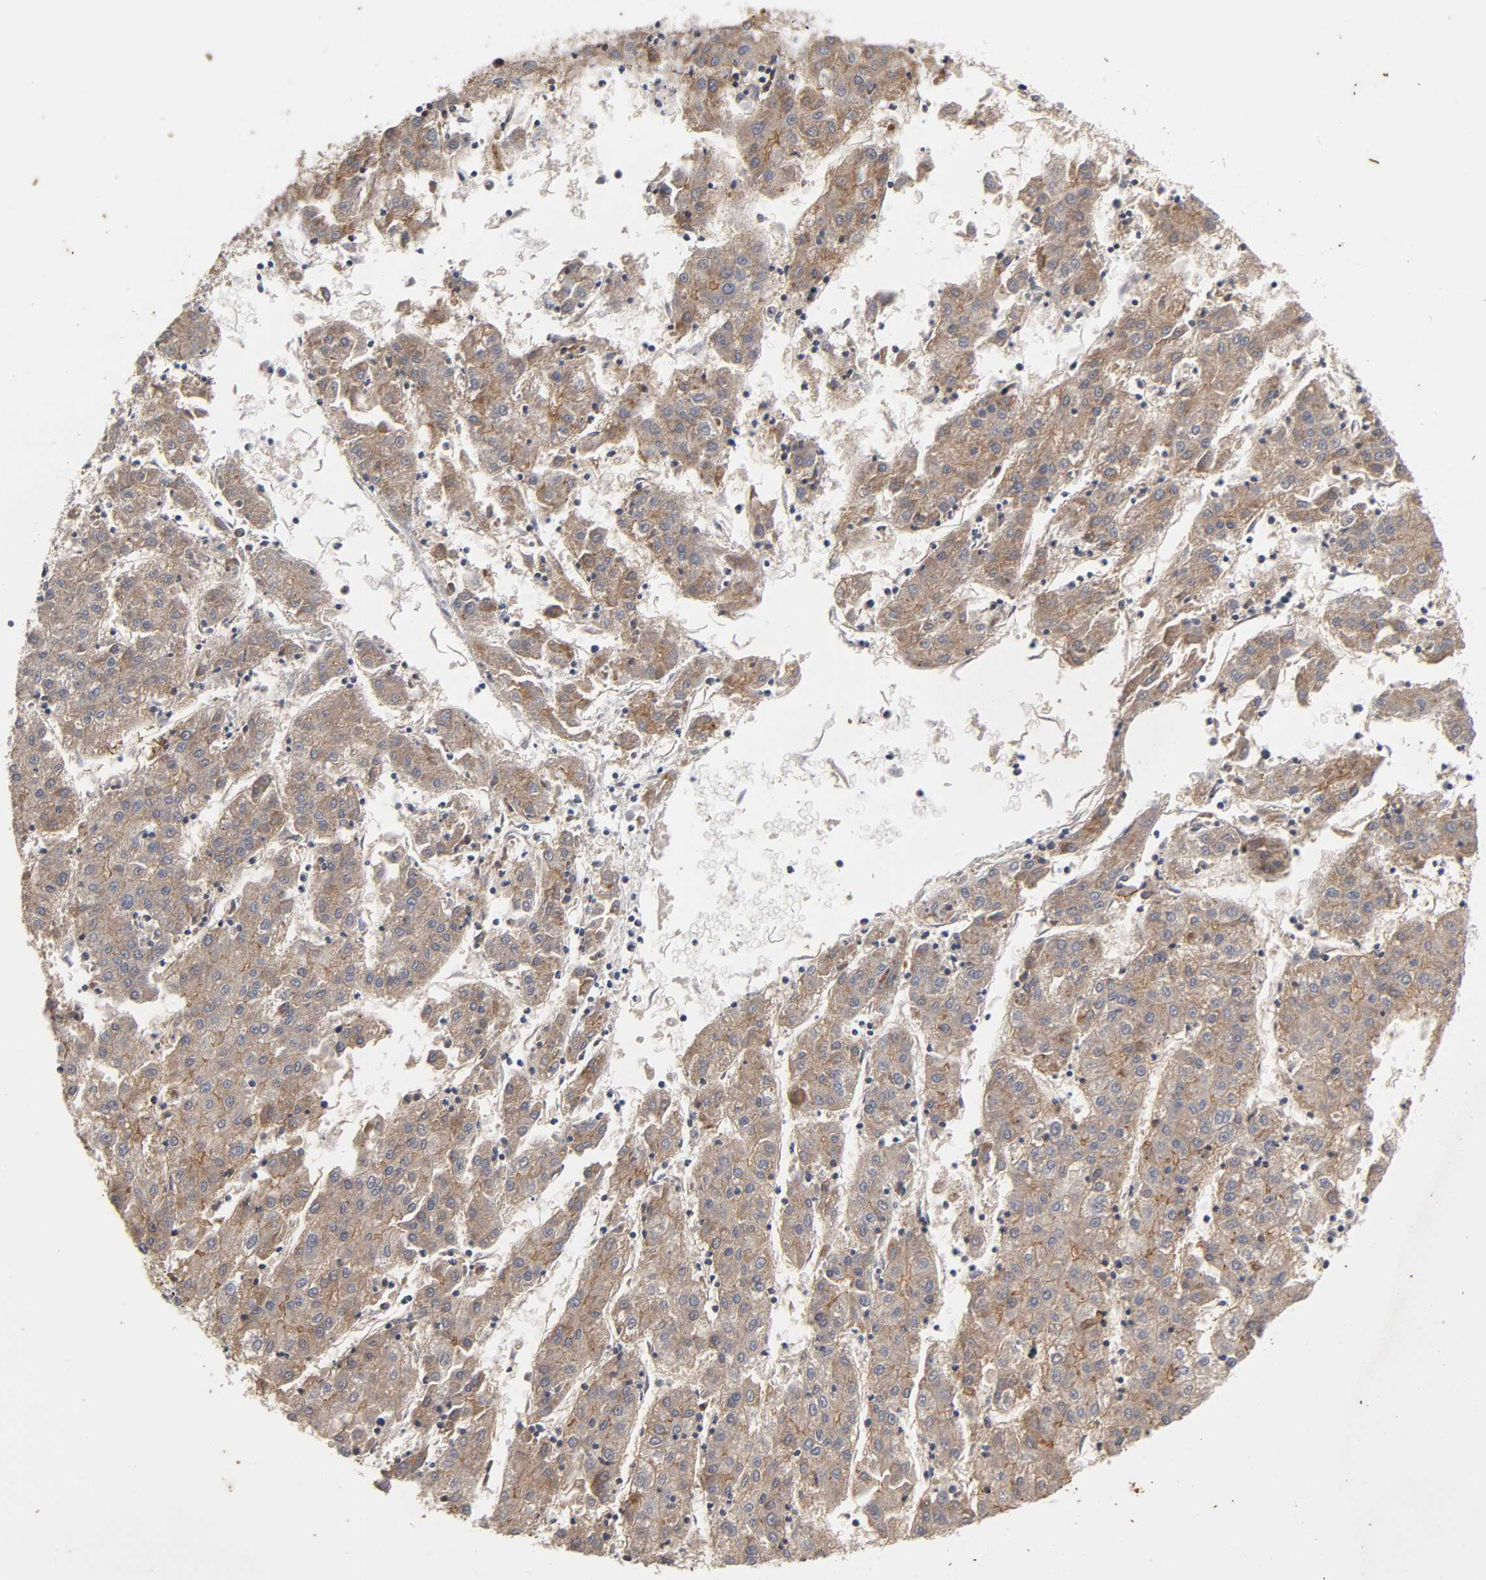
{"staining": {"intensity": "weak", "quantity": ">75%", "location": "cytoplasmic/membranous"}, "tissue": "liver cancer", "cell_type": "Tumor cells", "image_type": "cancer", "snomed": [{"axis": "morphology", "description": "Carcinoma, Hepatocellular, NOS"}, {"axis": "topography", "description": "Liver"}], "caption": "Immunohistochemical staining of liver cancer reveals low levels of weak cytoplasmic/membranous expression in approximately >75% of tumor cells. (brown staining indicates protein expression, while blue staining denotes nuclei).", "gene": "CXADR", "patient": {"sex": "male", "age": 72}}